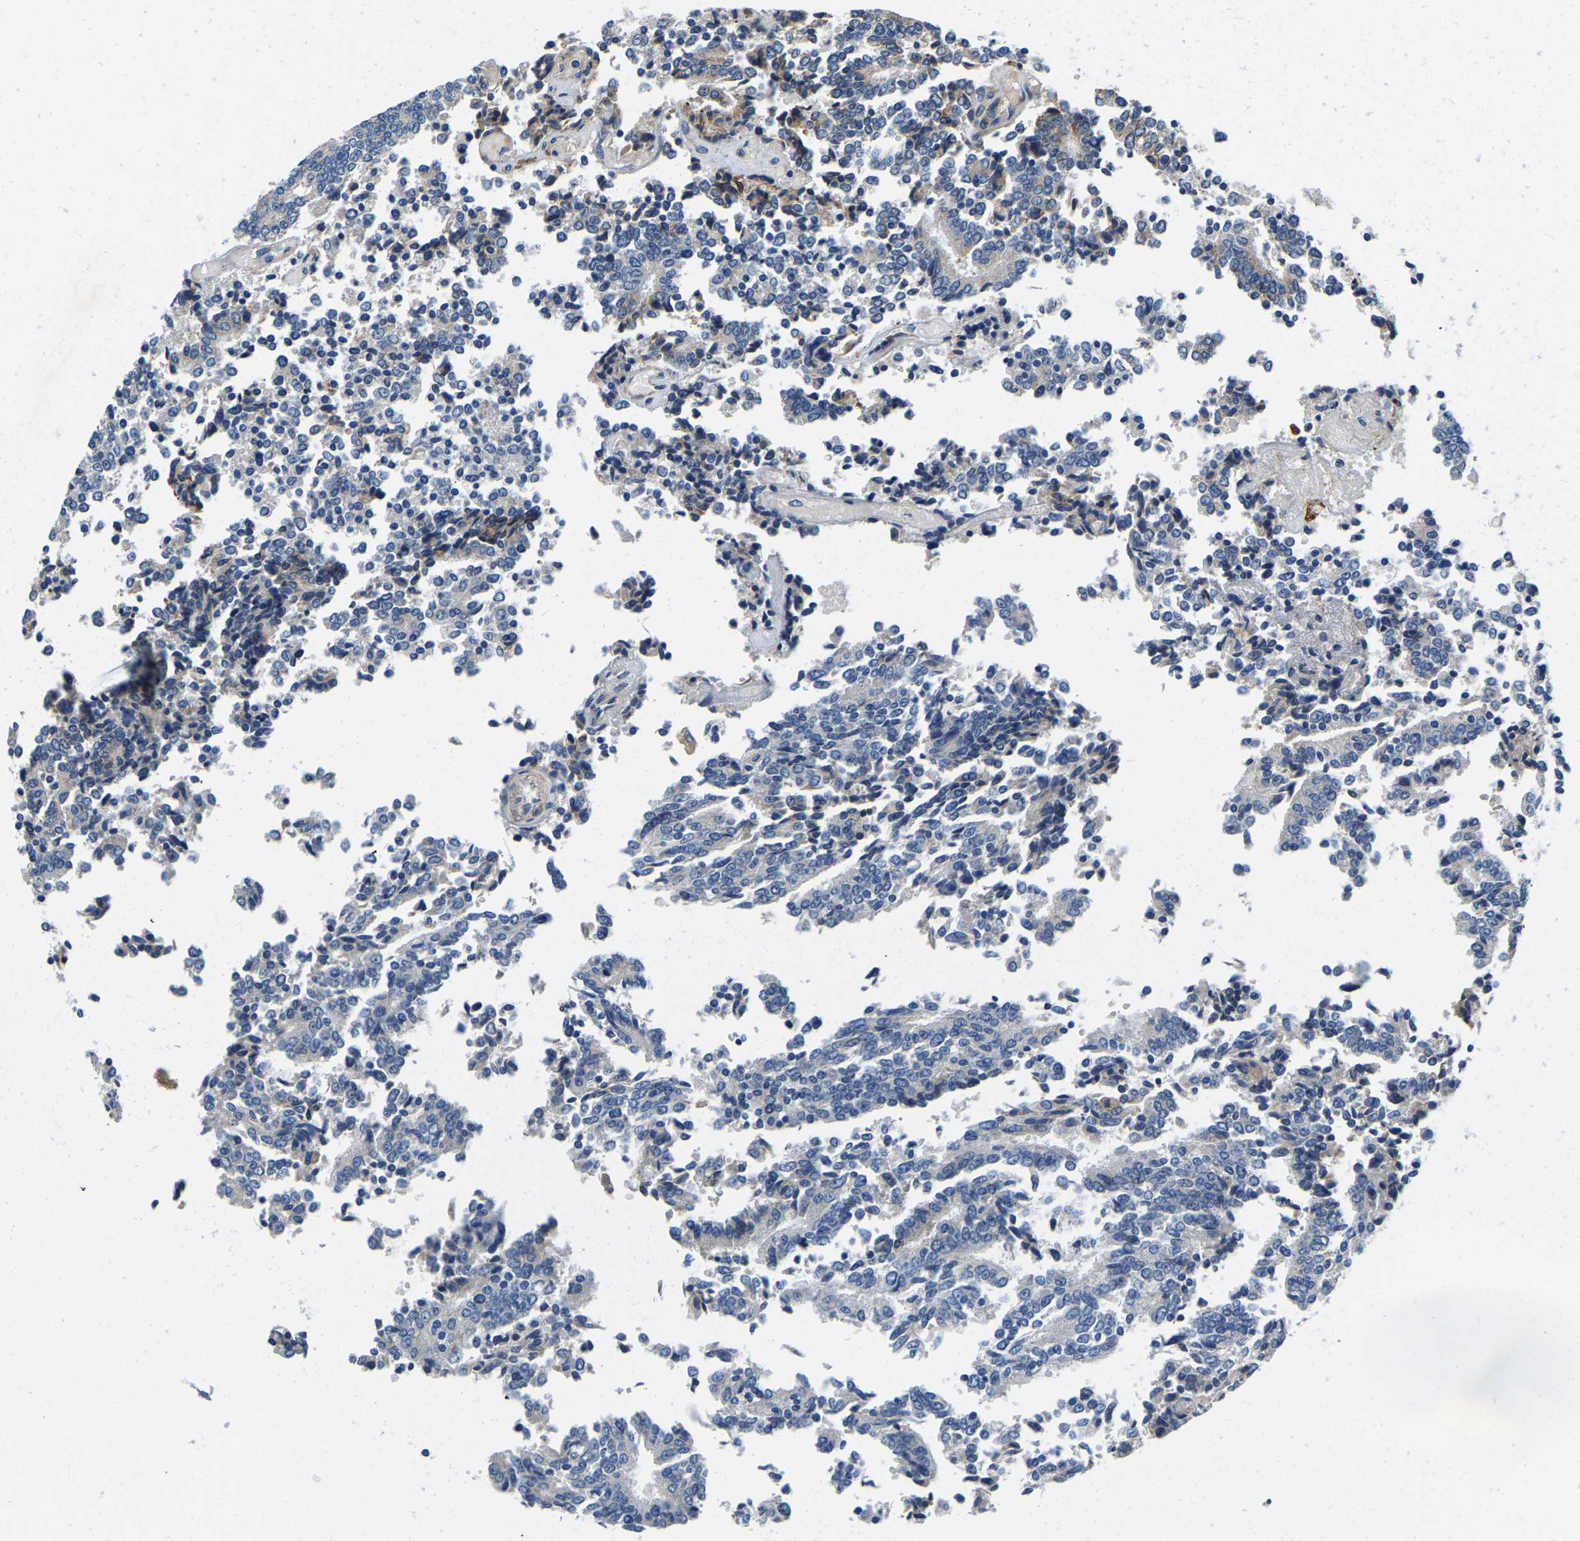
{"staining": {"intensity": "negative", "quantity": "none", "location": "none"}, "tissue": "prostate cancer", "cell_type": "Tumor cells", "image_type": "cancer", "snomed": [{"axis": "morphology", "description": "Normal tissue, NOS"}, {"axis": "morphology", "description": "Adenocarcinoma, High grade"}, {"axis": "topography", "description": "Prostate"}, {"axis": "topography", "description": "Seminal veicle"}], "caption": "A high-resolution histopathology image shows immunohistochemistry (IHC) staining of high-grade adenocarcinoma (prostate), which shows no significant staining in tumor cells. (DAB (3,3'-diaminobenzidine) immunohistochemistry, high magnification).", "gene": "LIAS", "patient": {"sex": "male", "age": 55}}